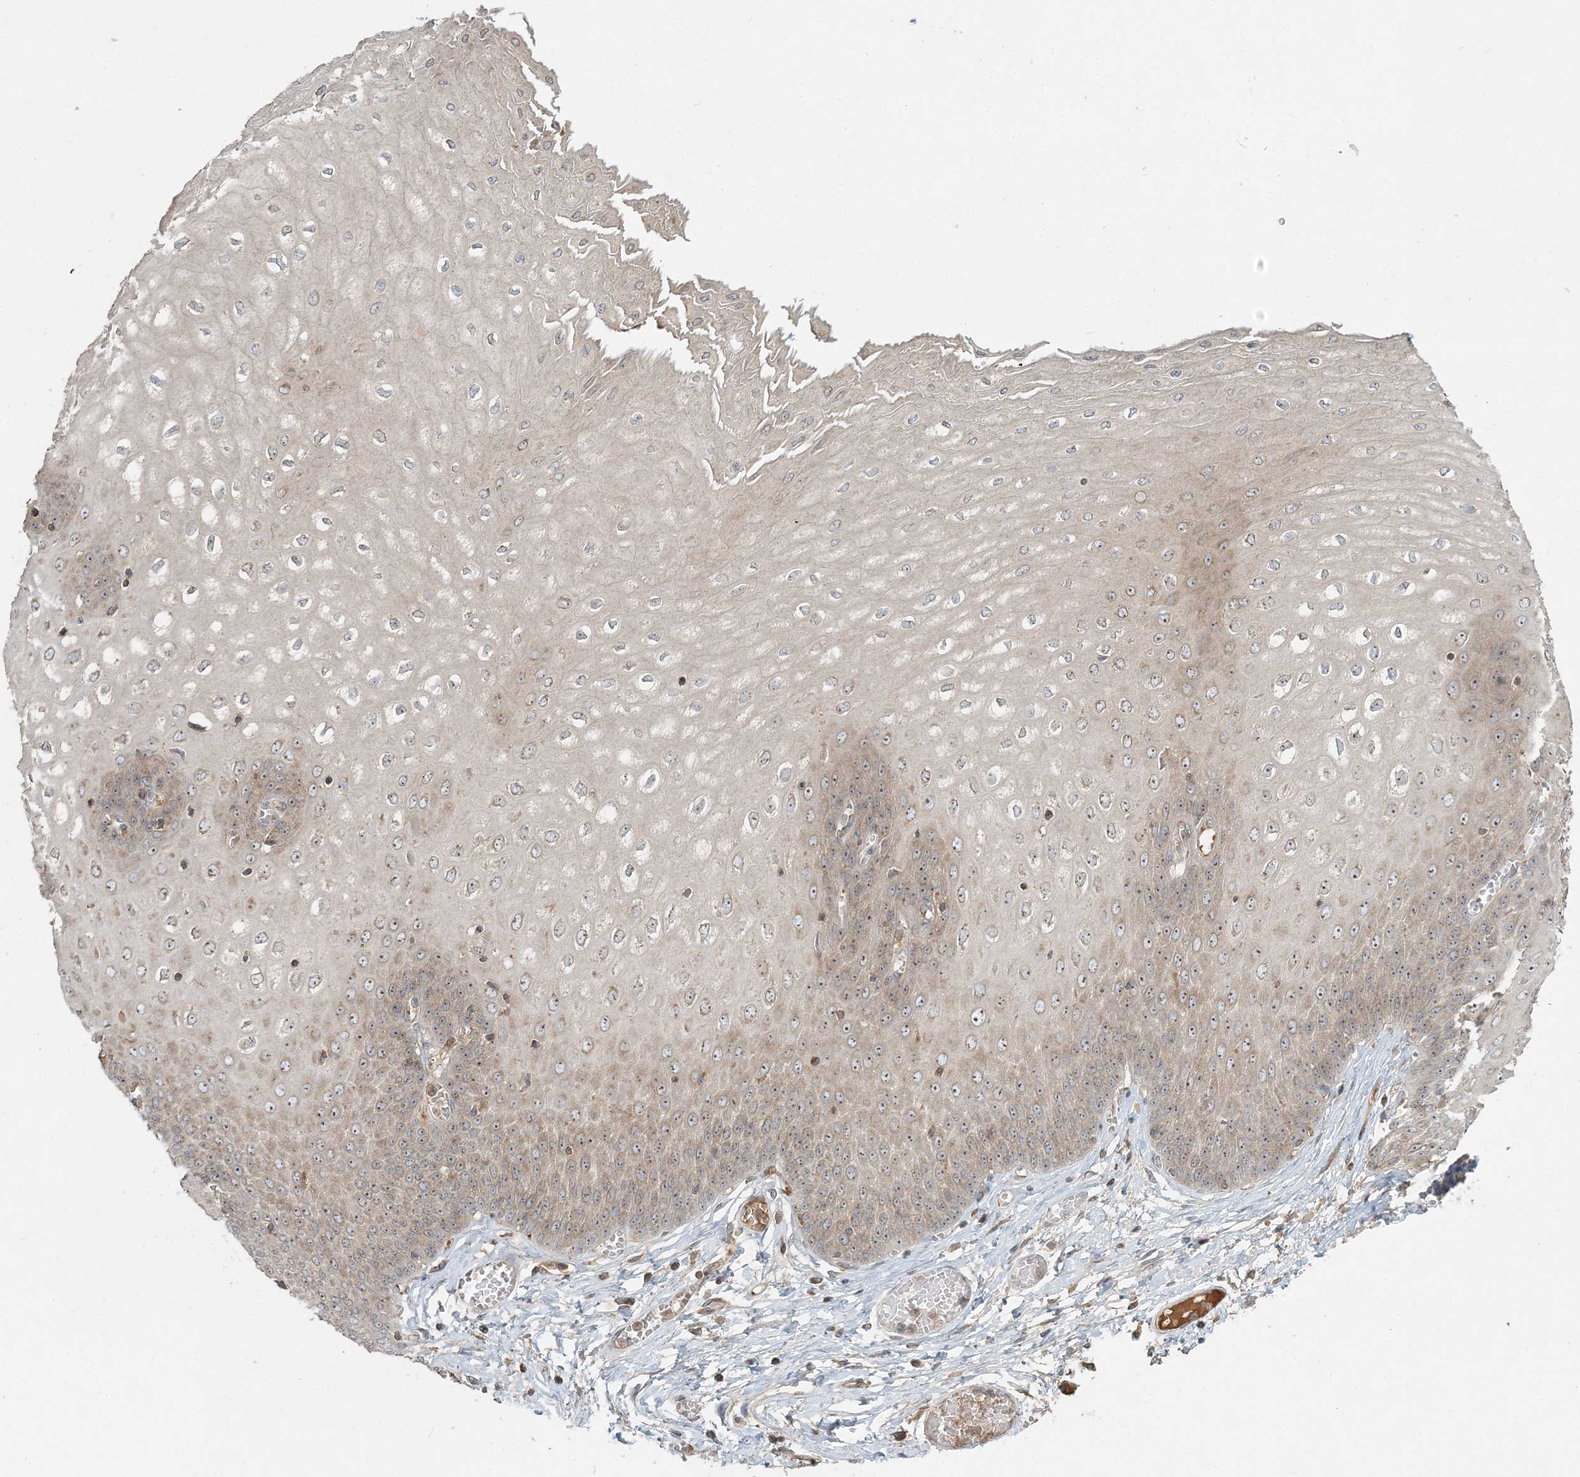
{"staining": {"intensity": "moderate", "quantity": "25%-75%", "location": "cytoplasmic/membranous,nuclear"}, "tissue": "esophagus", "cell_type": "Squamous epithelial cells", "image_type": "normal", "snomed": [{"axis": "morphology", "description": "Normal tissue, NOS"}, {"axis": "topography", "description": "Esophagus"}], "caption": "The image demonstrates staining of benign esophagus, revealing moderate cytoplasmic/membranous,nuclear protein positivity (brown color) within squamous epithelial cells.", "gene": "AP1AR", "patient": {"sex": "male", "age": 60}}